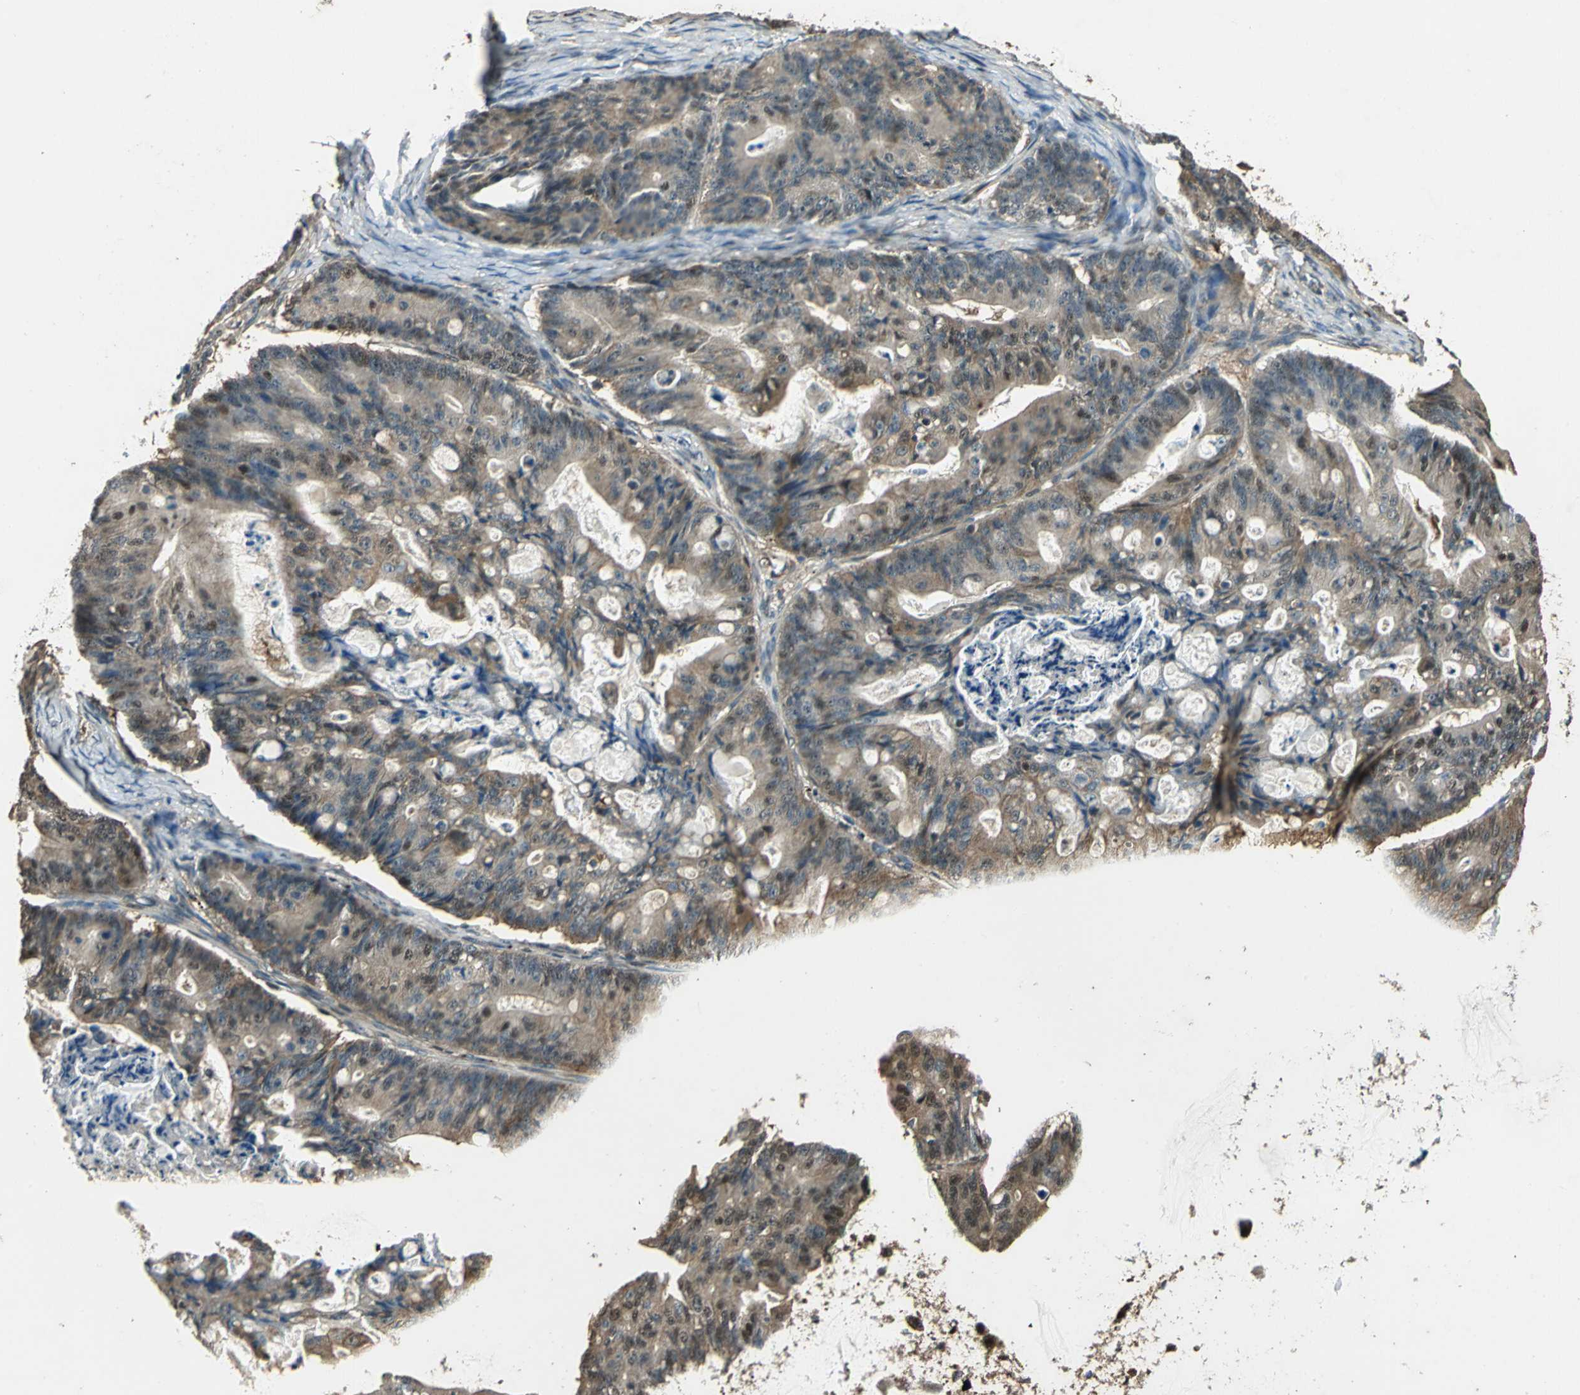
{"staining": {"intensity": "moderate", "quantity": ">75%", "location": "cytoplasmic/membranous,nuclear"}, "tissue": "ovarian cancer", "cell_type": "Tumor cells", "image_type": "cancer", "snomed": [{"axis": "morphology", "description": "Cystadenocarcinoma, mucinous, NOS"}, {"axis": "topography", "description": "Ovary"}], "caption": "A micrograph showing moderate cytoplasmic/membranous and nuclear staining in approximately >75% of tumor cells in mucinous cystadenocarcinoma (ovarian), as visualized by brown immunohistochemical staining.", "gene": "PPP1R13L", "patient": {"sex": "female", "age": 36}}